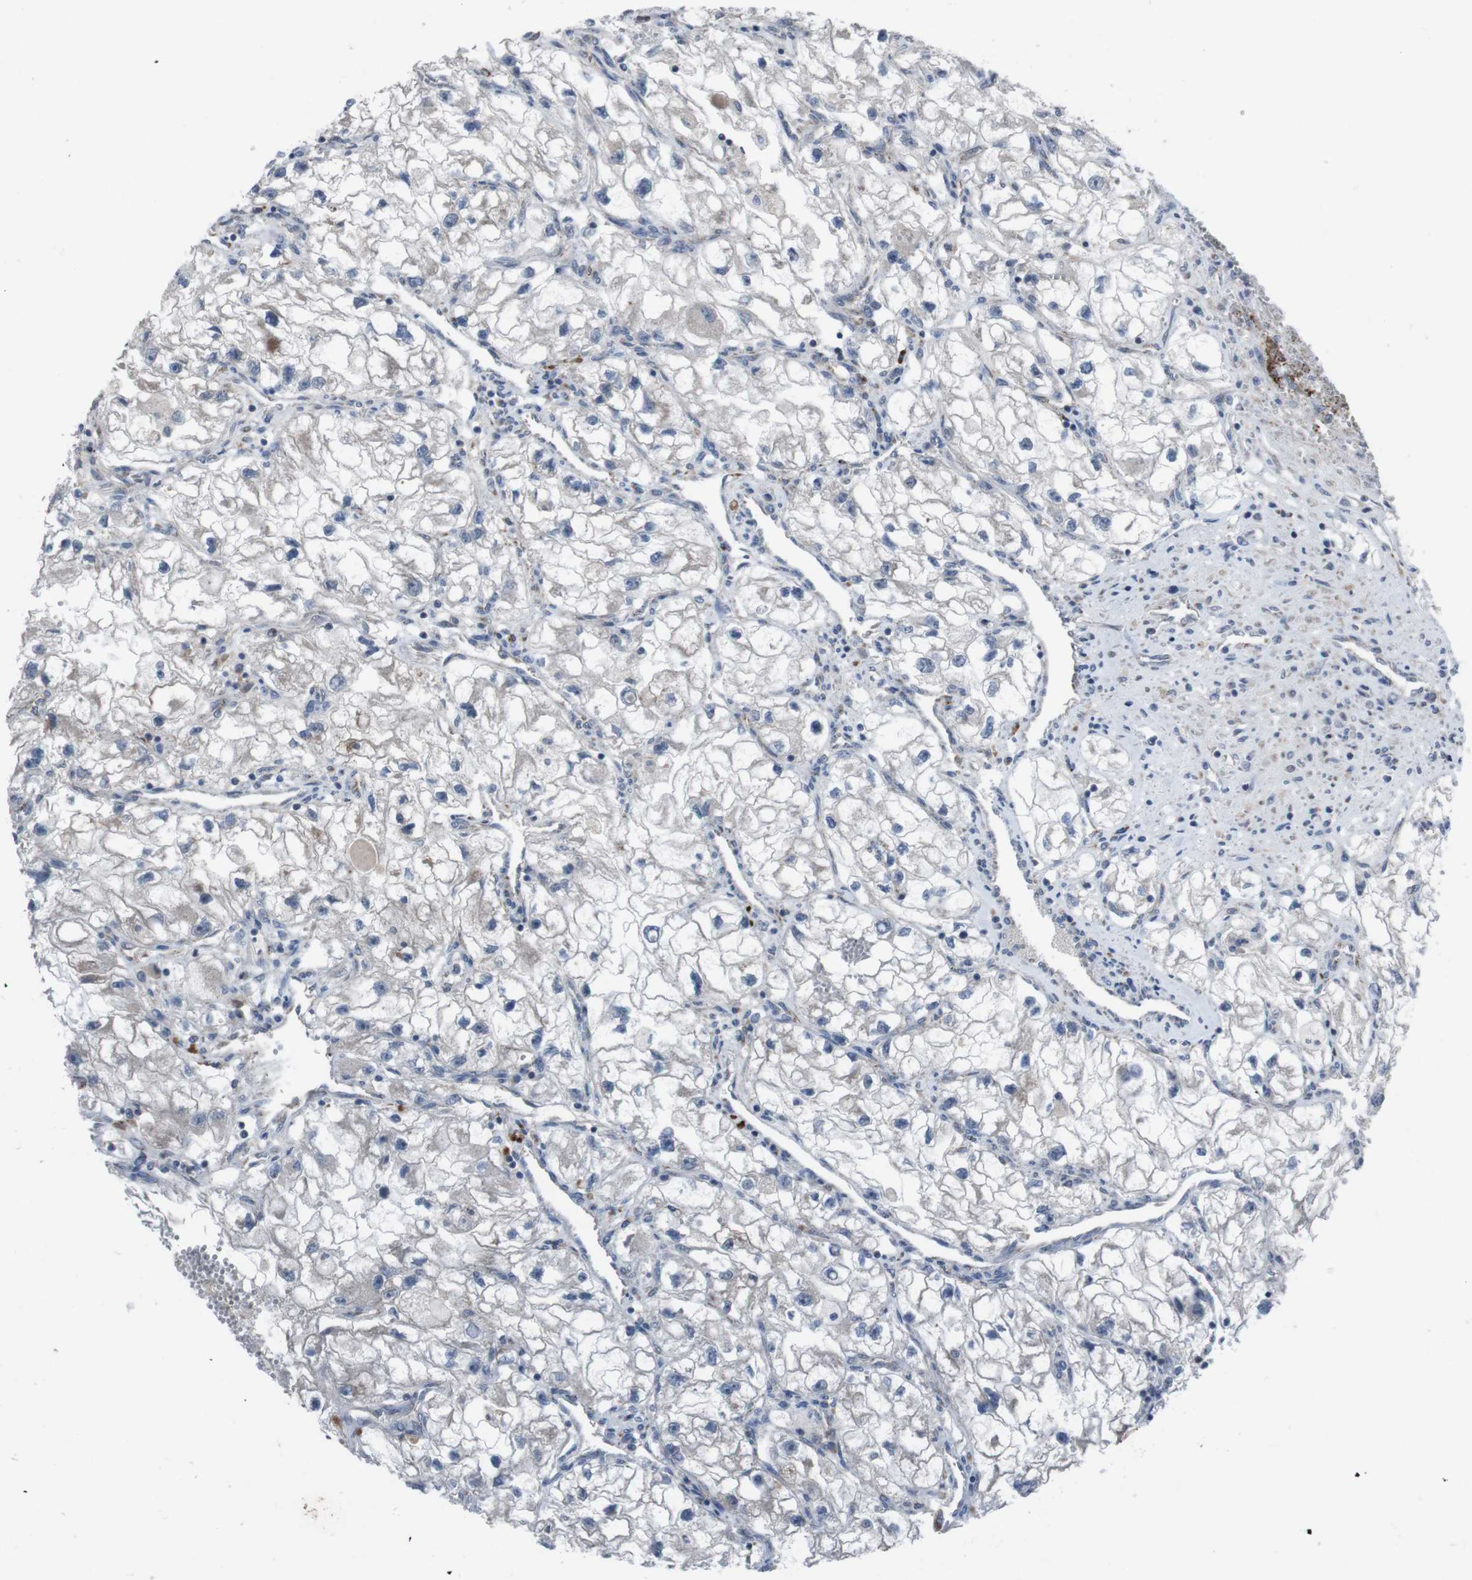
{"staining": {"intensity": "negative", "quantity": "none", "location": "none"}, "tissue": "renal cancer", "cell_type": "Tumor cells", "image_type": "cancer", "snomed": [{"axis": "morphology", "description": "Adenocarcinoma, NOS"}, {"axis": "topography", "description": "Kidney"}], "caption": "High power microscopy photomicrograph of an IHC photomicrograph of adenocarcinoma (renal), revealing no significant staining in tumor cells.", "gene": "EFNA5", "patient": {"sex": "female", "age": 70}}